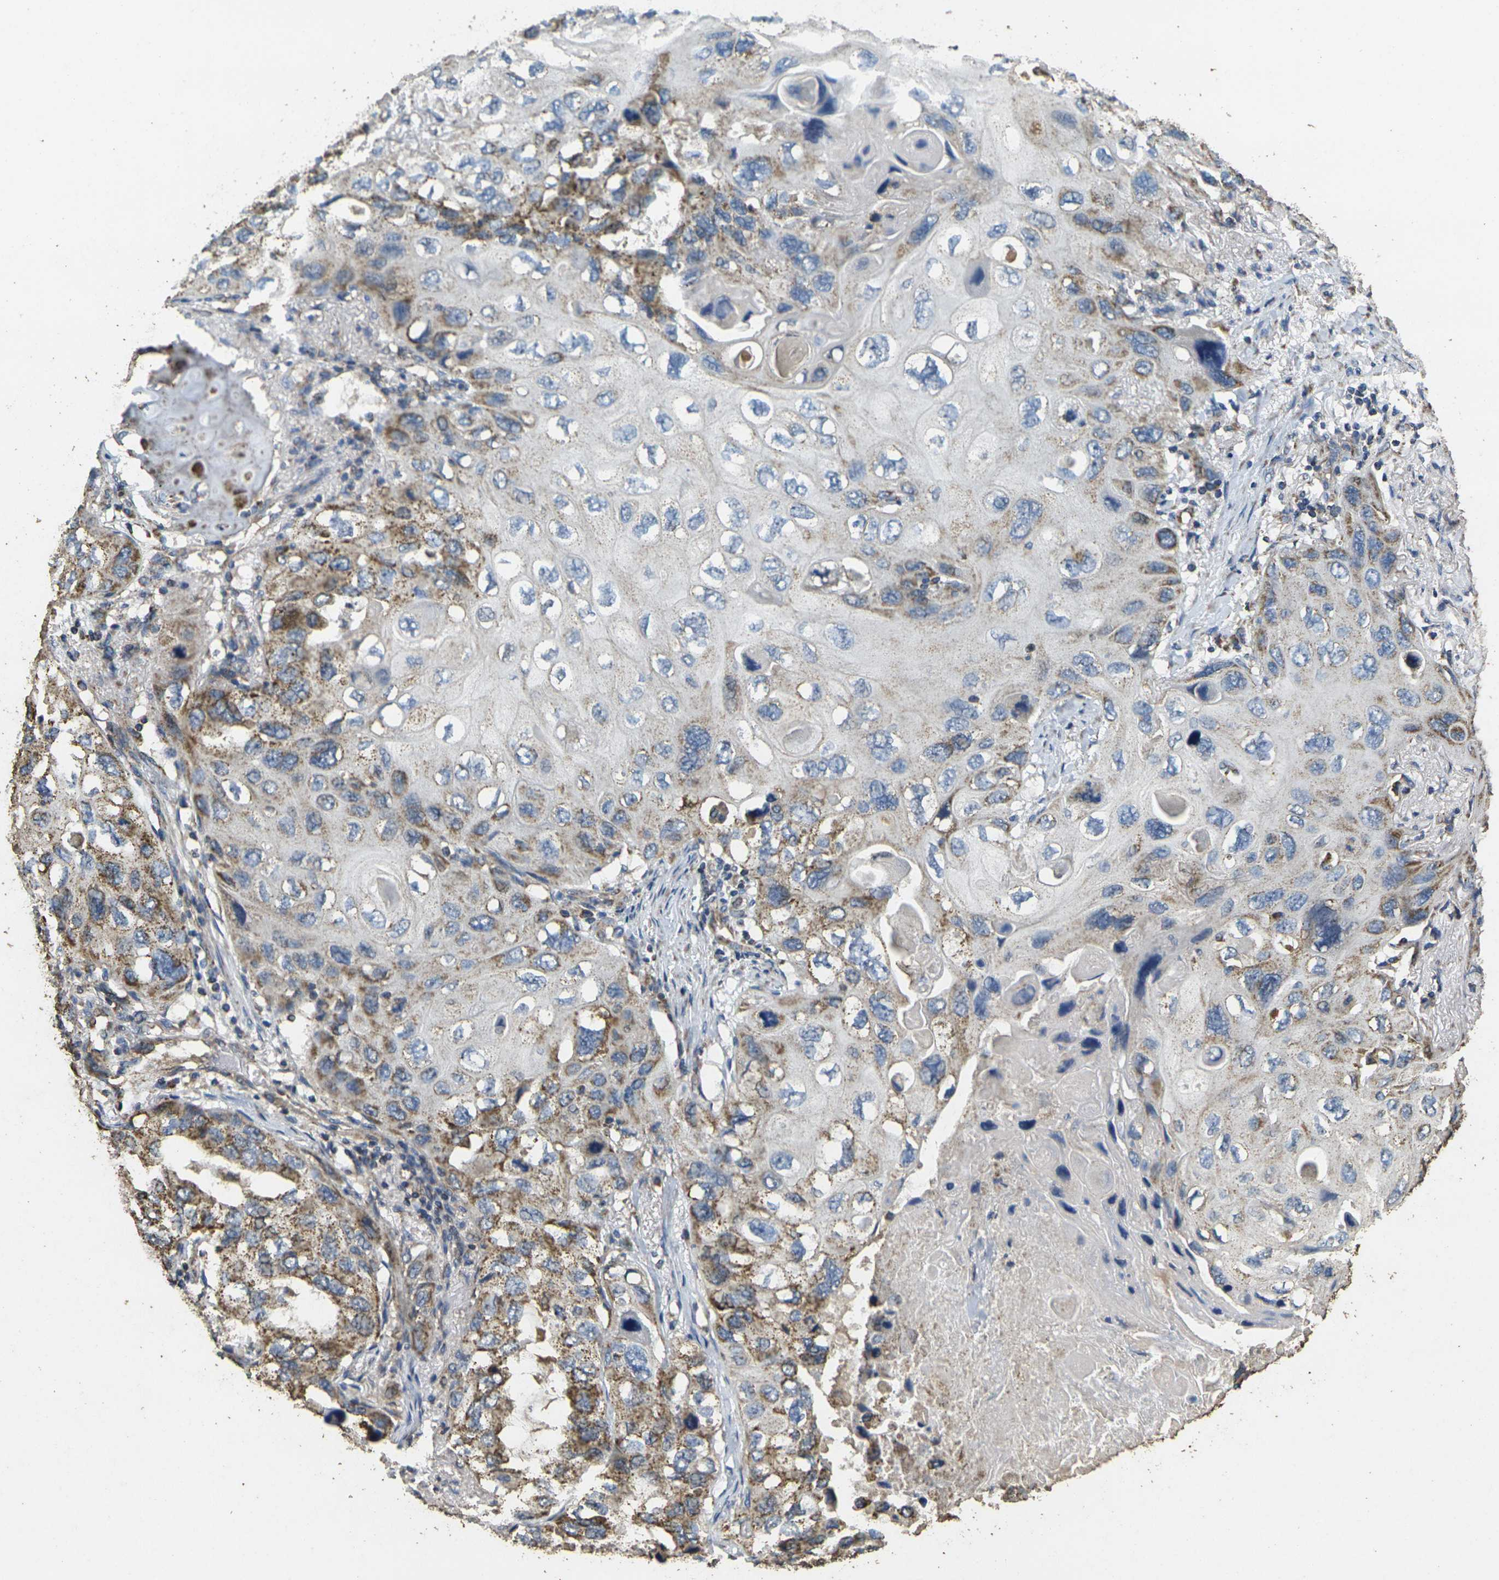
{"staining": {"intensity": "moderate", "quantity": "25%-75%", "location": "cytoplasmic/membranous"}, "tissue": "lung cancer", "cell_type": "Tumor cells", "image_type": "cancer", "snomed": [{"axis": "morphology", "description": "Squamous cell carcinoma, NOS"}, {"axis": "topography", "description": "Lung"}], "caption": "The immunohistochemical stain shows moderate cytoplasmic/membranous positivity in tumor cells of lung squamous cell carcinoma tissue.", "gene": "MAPK11", "patient": {"sex": "female", "age": 73}}